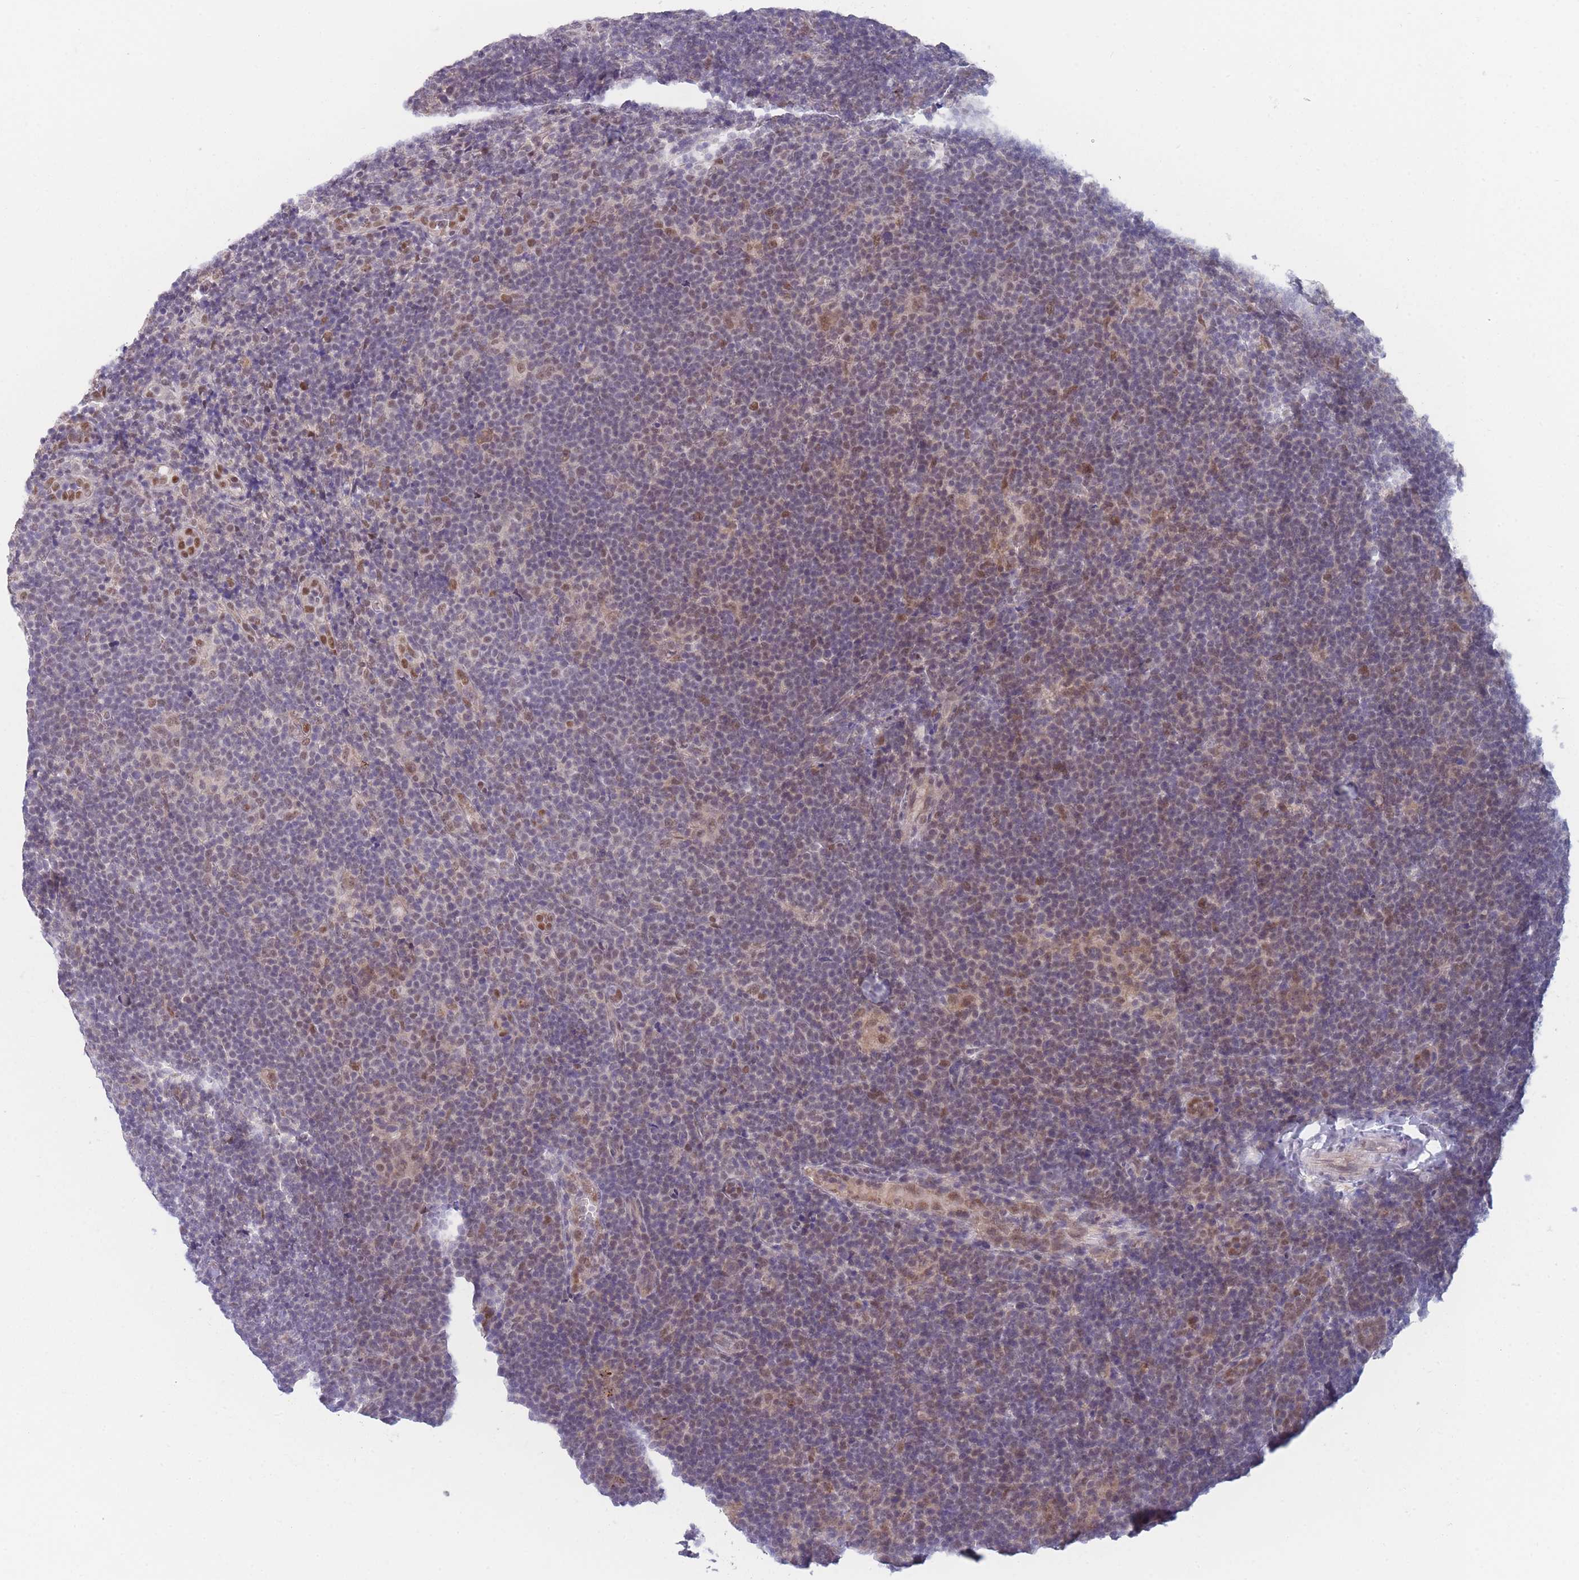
{"staining": {"intensity": "moderate", "quantity": "25%-75%", "location": "nuclear"}, "tissue": "lymphoma", "cell_type": "Tumor cells", "image_type": "cancer", "snomed": [{"axis": "morphology", "description": "Hodgkin's disease, NOS"}, {"axis": "topography", "description": "Lymph node"}], "caption": "Lymphoma tissue demonstrates moderate nuclear staining in about 25%-75% of tumor cells, visualized by immunohistochemistry.", "gene": "ANKRD10", "patient": {"sex": "female", "age": 57}}